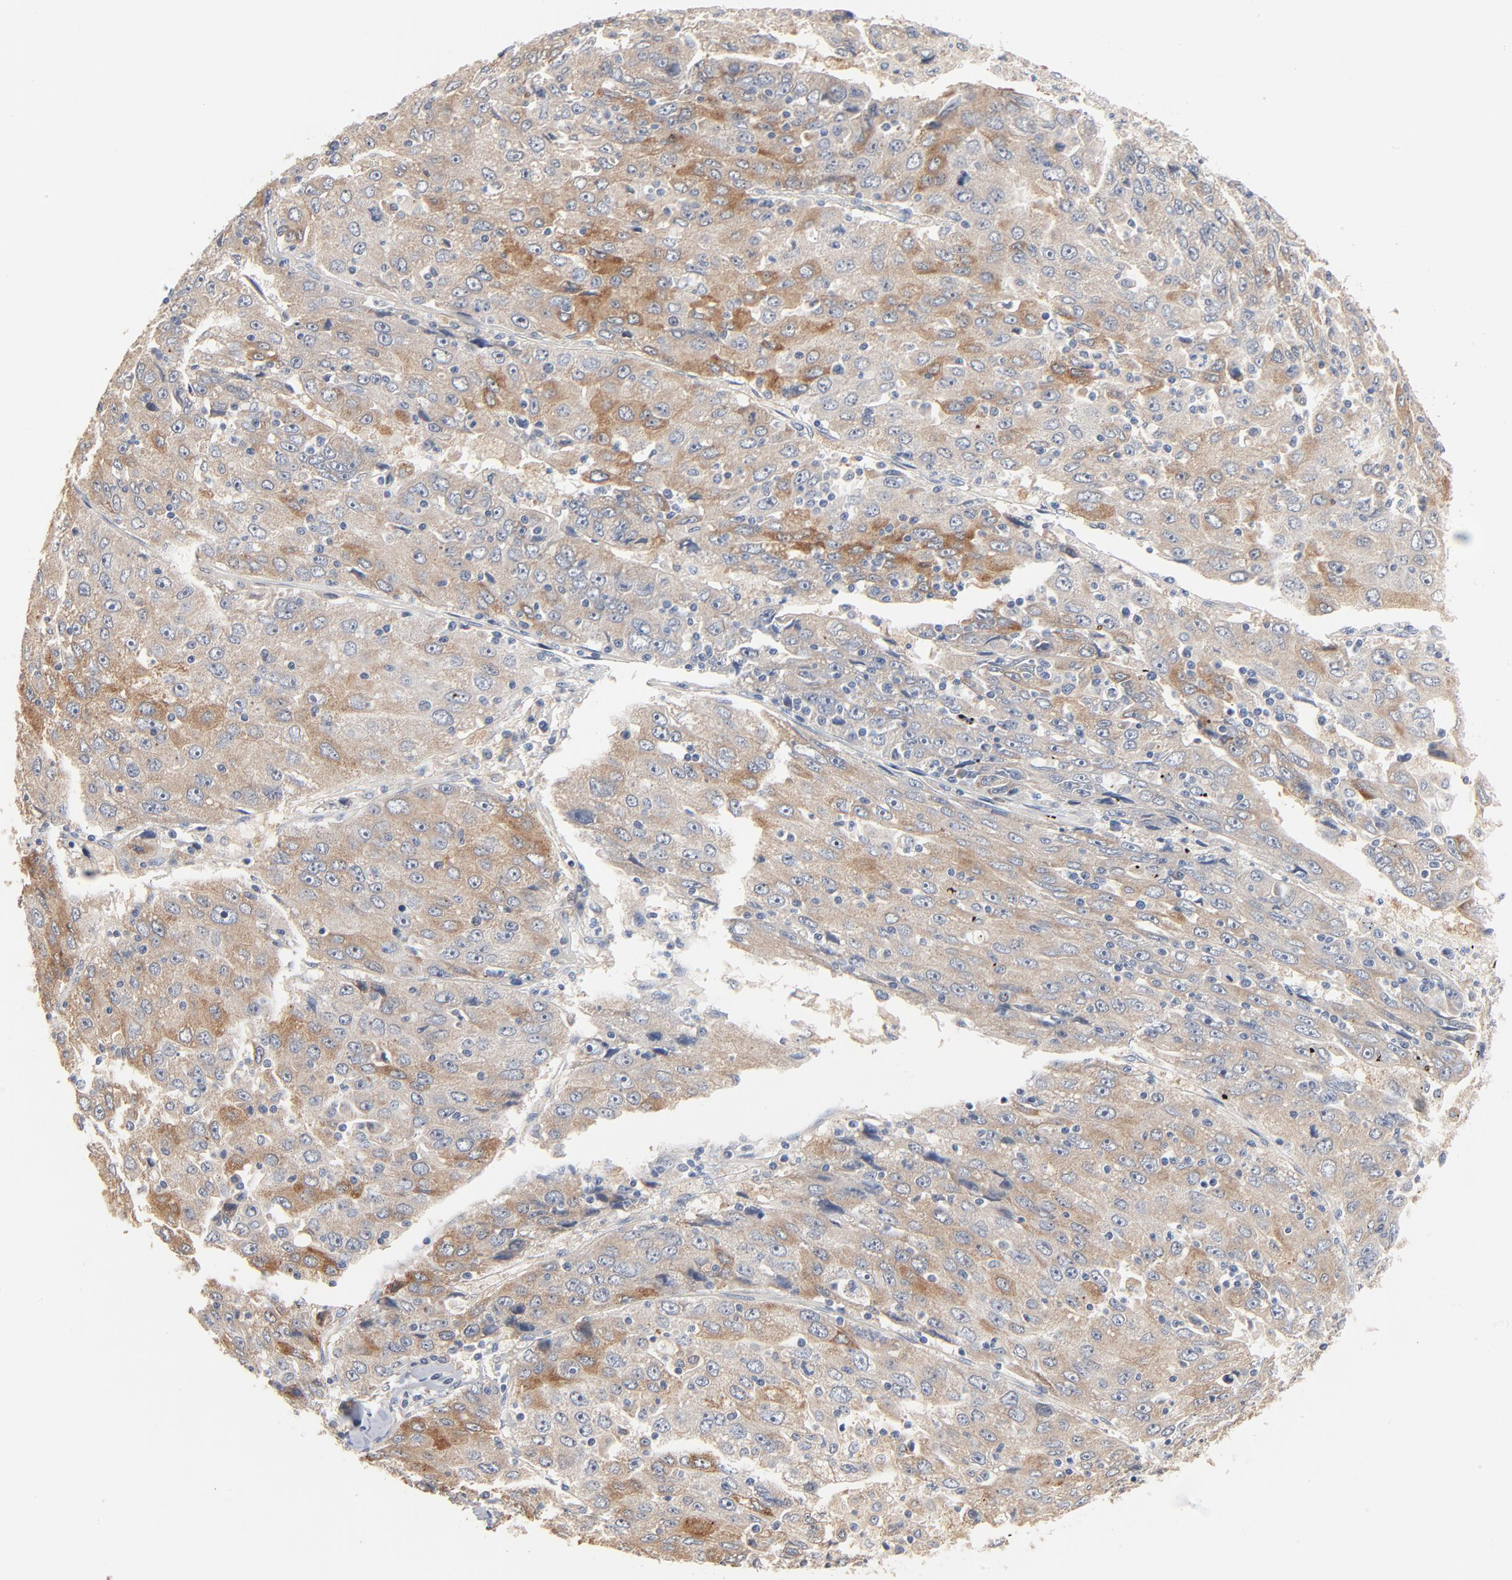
{"staining": {"intensity": "moderate", "quantity": "<25%", "location": "cytoplasmic/membranous"}, "tissue": "liver cancer", "cell_type": "Tumor cells", "image_type": "cancer", "snomed": [{"axis": "morphology", "description": "Carcinoma, Hepatocellular, NOS"}, {"axis": "topography", "description": "Liver"}], "caption": "Human liver cancer stained for a protein (brown) demonstrates moderate cytoplasmic/membranous positive expression in approximately <25% of tumor cells.", "gene": "ZDHHC8", "patient": {"sex": "male", "age": 49}}